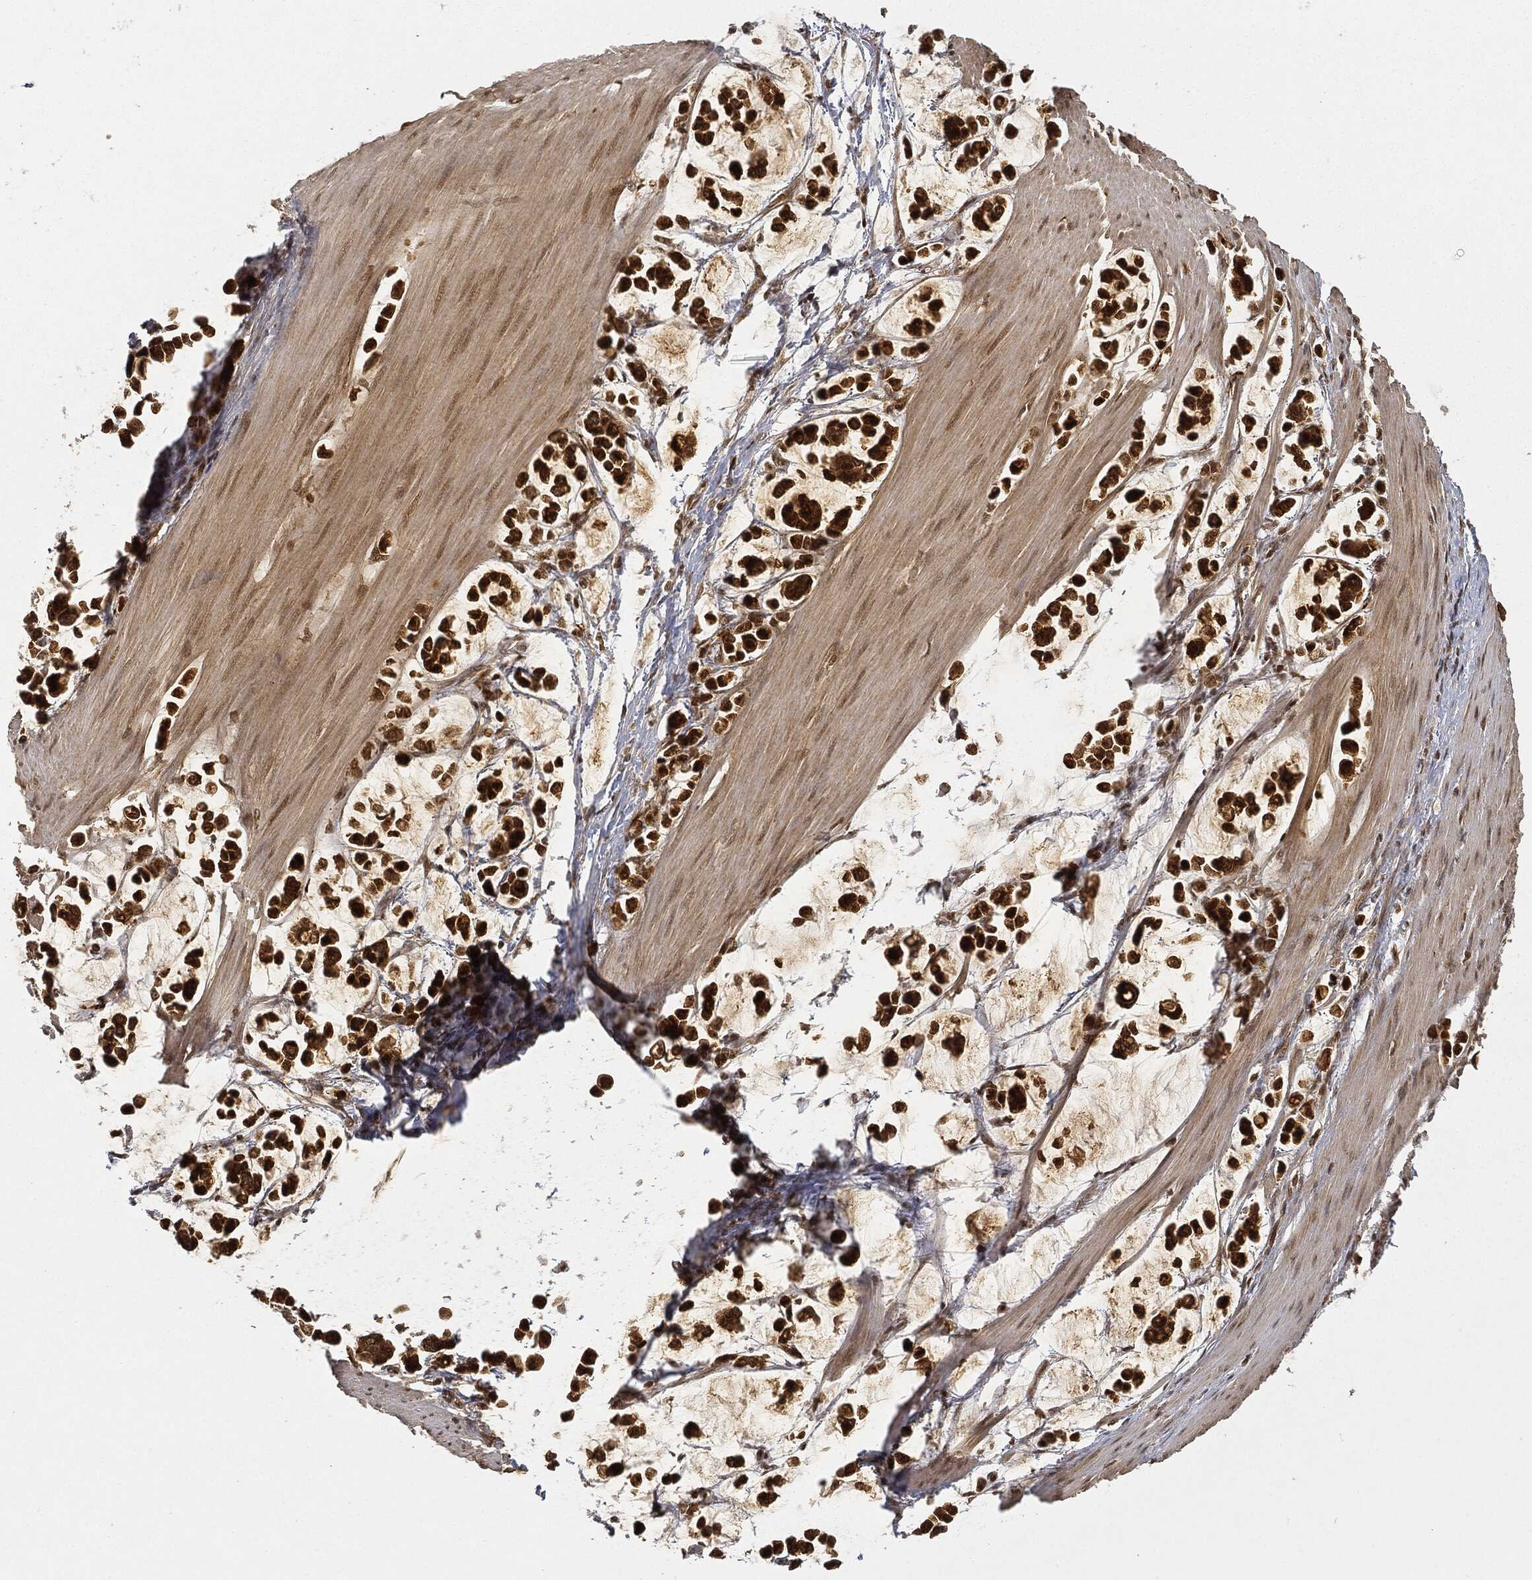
{"staining": {"intensity": "strong", "quantity": ">75%", "location": "cytoplasmic/membranous,nuclear"}, "tissue": "stomach cancer", "cell_type": "Tumor cells", "image_type": "cancer", "snomed": [{"axis": "morphology", "description": "Adenocarcinoma, NOS"}, {"axis": "topography", "description": "Stomach"}], "caption": "Tumor cells show strong cytoplasmic/membranous and nuclear staining in about >75% of cells in stomach cancer. Using DAB (3,3'-diaminobenzidine) (brown) and hematoxylin (blue) stains, captured at high magnification using brightfield microscopy.", "gene": "CIB1", "patient": {"sex": "male", "age": 82}}